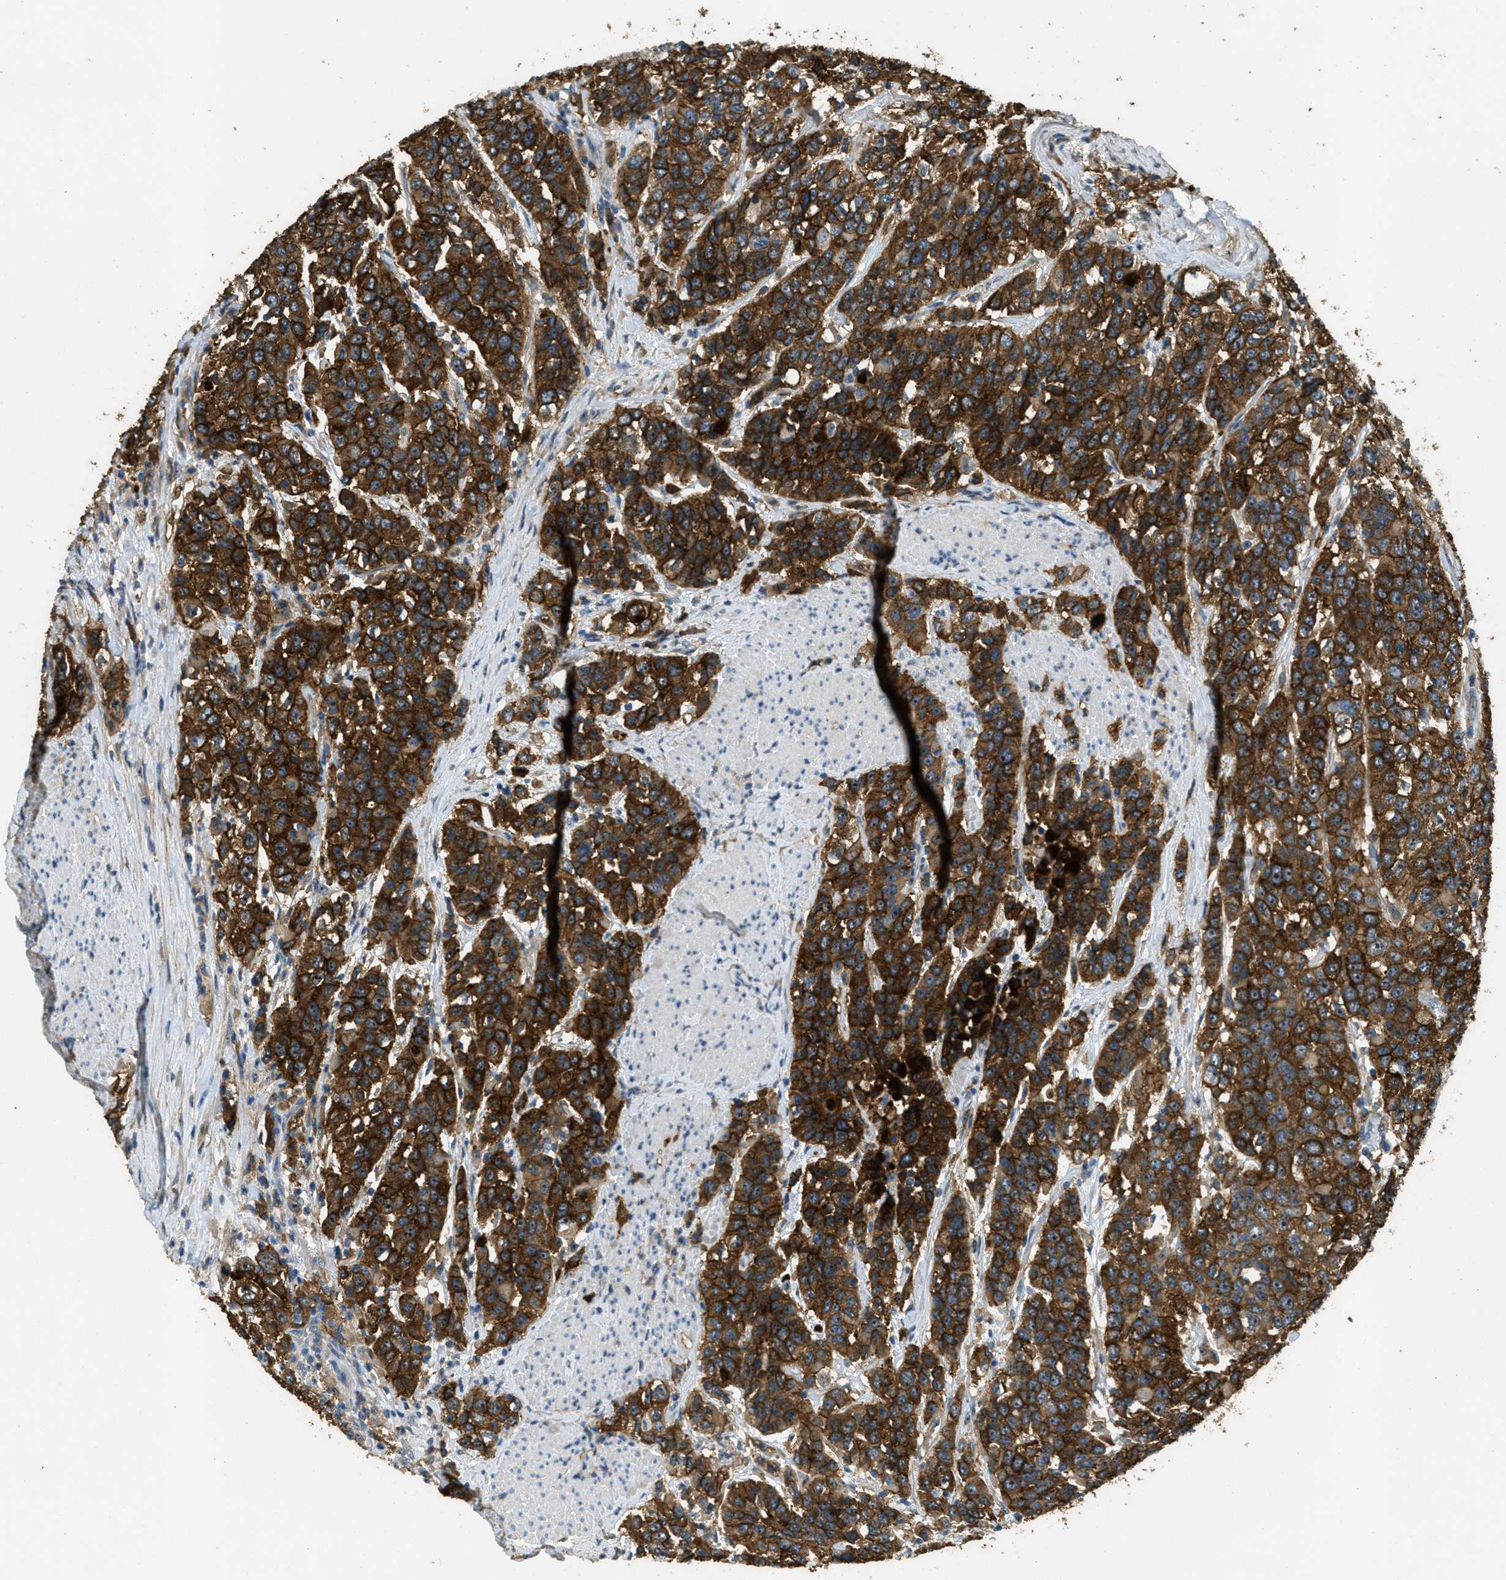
{"staining": {"intensity": "strong", "quantity": ">75%", "location": "cytoplasmic/membranous"}, "tissue": "urothelial cancer", "cell_type": "Tumor cells", "image_type": "cancer", "snomed": [{"axis": "morphology", "description": "Urothelial carcinoma, High grade"}, {"axis": "topography", "description": "Urinary bladder"}], "caption": "Protein staining reveals strong cytoplasmic/membranous positivity in approximately >75% of tumor cells in urothelial cancer.", "gene": "OSMR", "patient": {"sex": "female", "age": 80}}